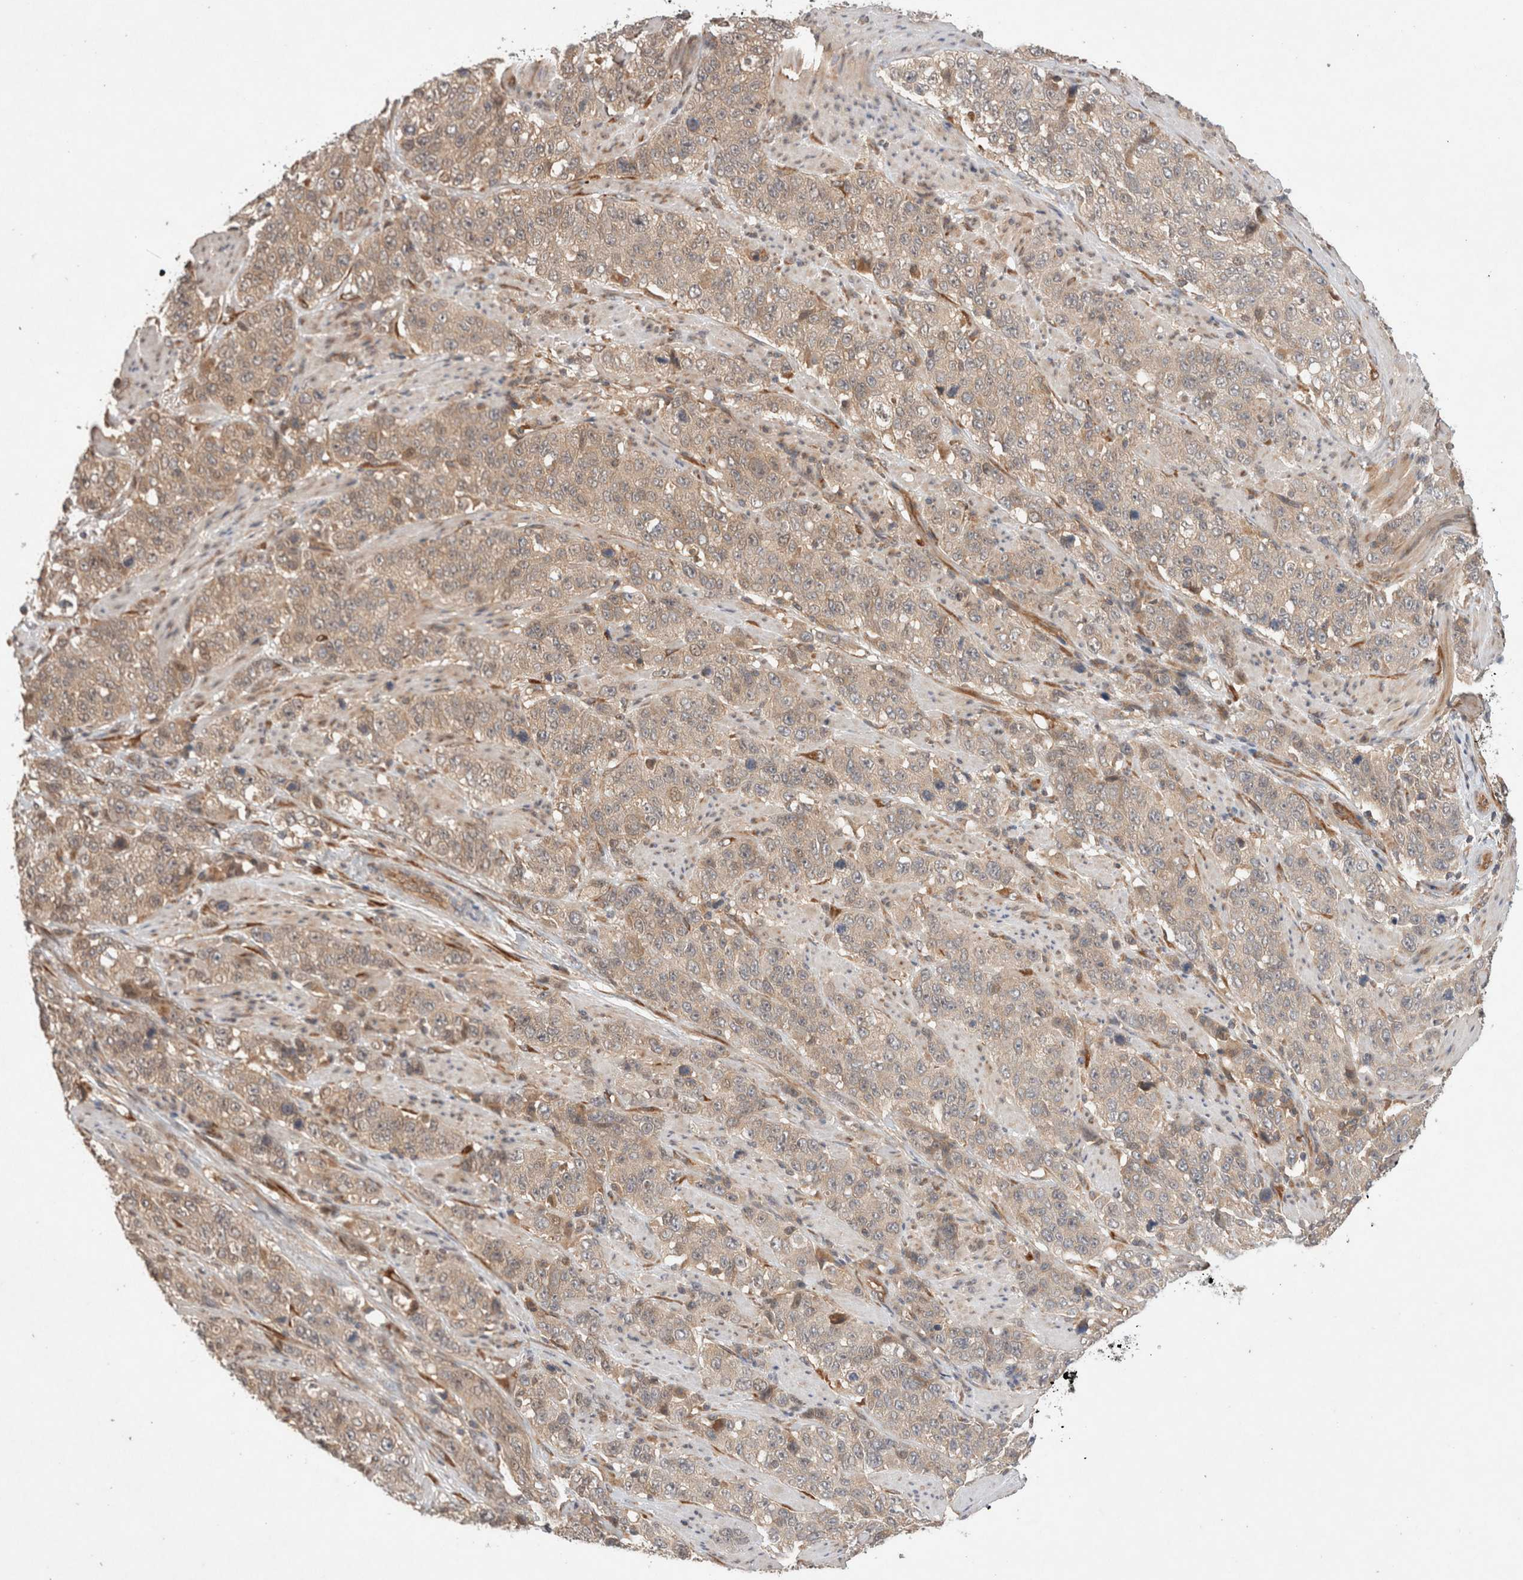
{"staining": {"intensity": "weak", "quantity": ">75%", "location": "cytoplasmic/membranous"}, "tissue": "stomach cancer", "cell_type": "Tumor cells", "image_type": "cancer", "snomed": [{"axis": "morphology", "description": "Adenocarcinoma, NOS"}, {"axis": "topography", "description": "Stomach"}], "caption": "Stomach cancer stained for a protein exhibits weak cytoplasmic/membranous positivity in tumor cells.", "gene": "KLHL20", "patient": {"sex": "male", "age": 48}}